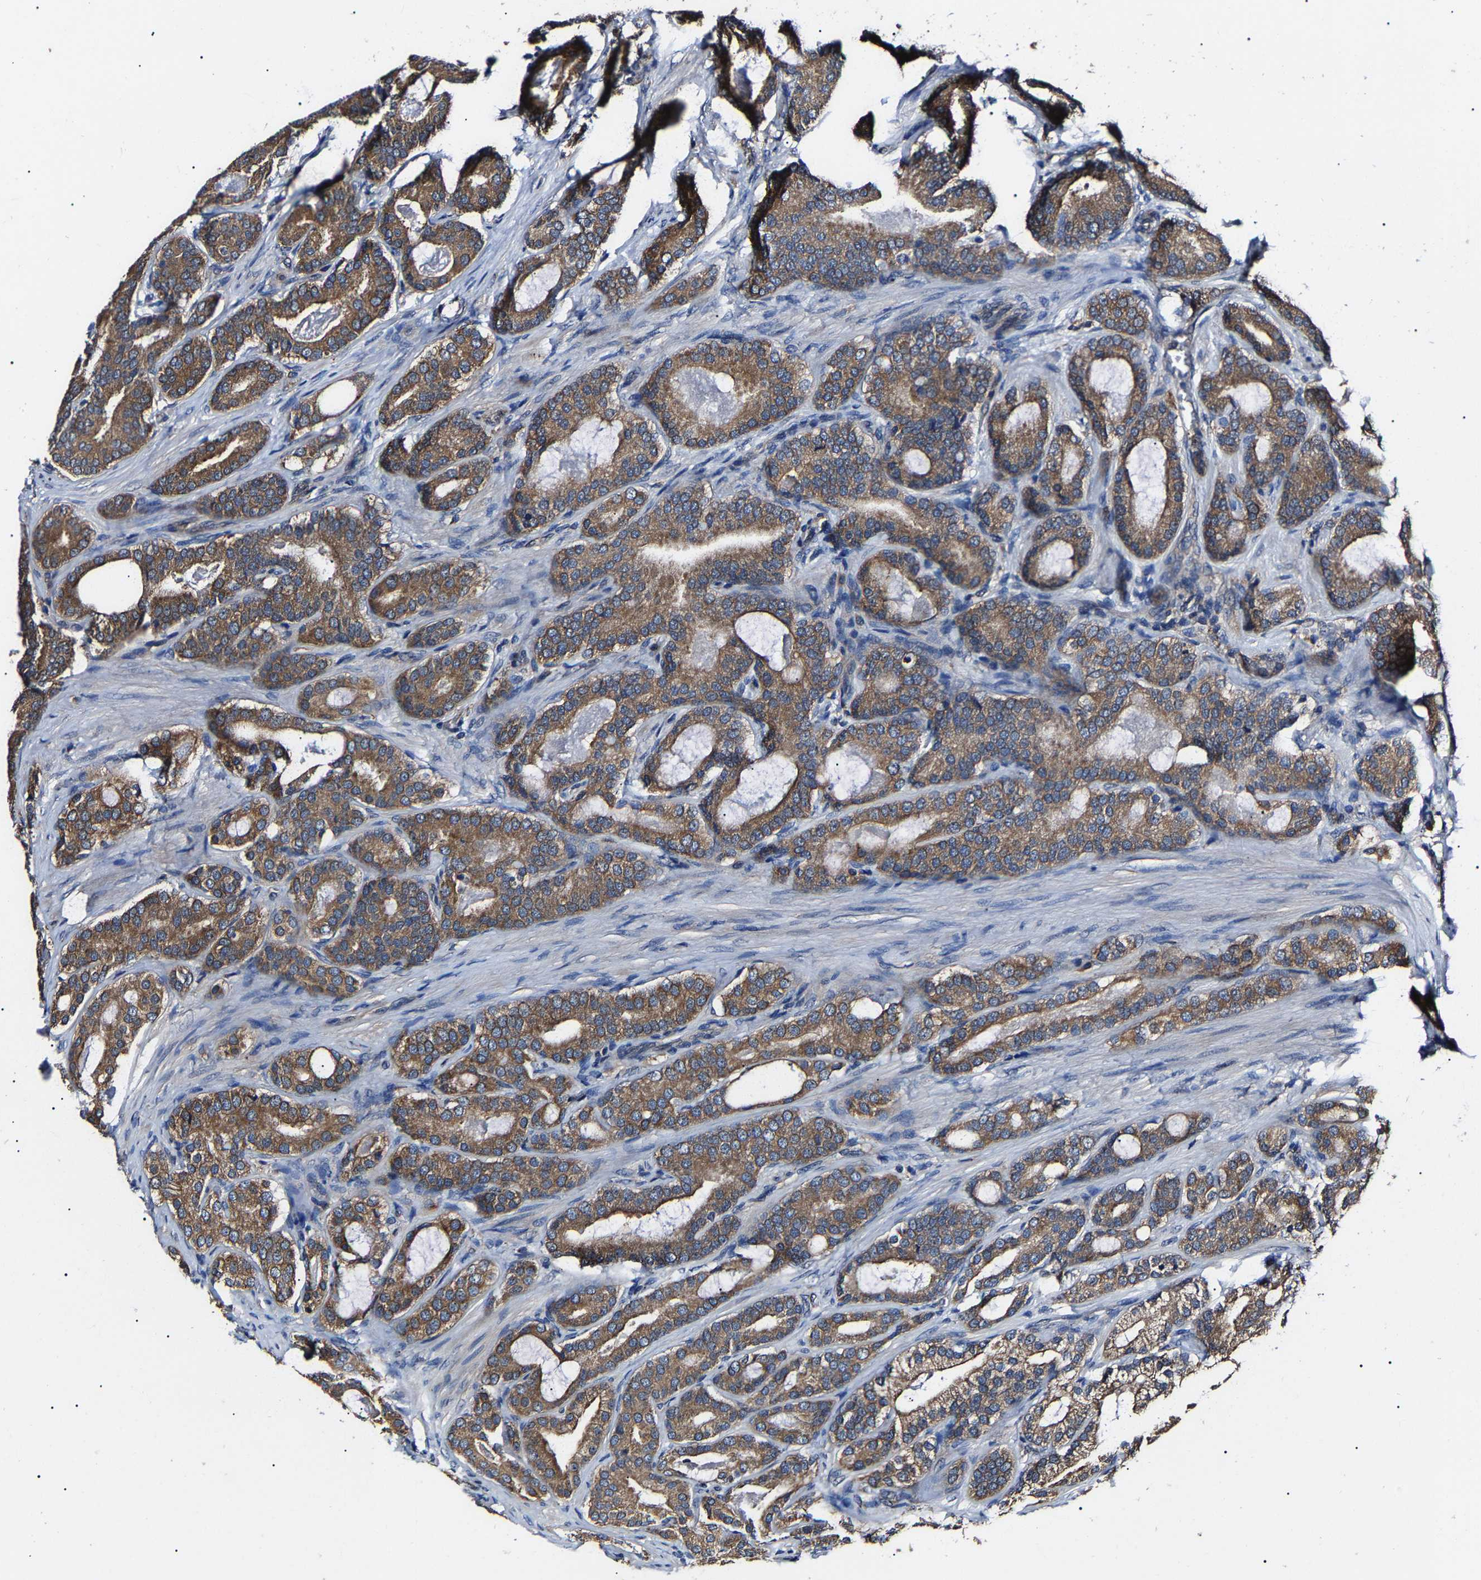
{"staining": {"intensity": "moderate", "quantity": ">75%", "location": "cytoplasmic/membranous"}, "tissue": "prostate cancer", "cell_type": "Tumor cells", "image_type": "cancer", "snomed": [{"axis": "morphology", "description": "Adenocarcinoma, High grade"}, {"axis": "topography", "description": "Prostate"}], "caption": "Prostate cancer stained with a protein marker reveals moderate staining in tumor cells.", "gene": "CCT8", "patient": {"sex": "male", "age": 60}}